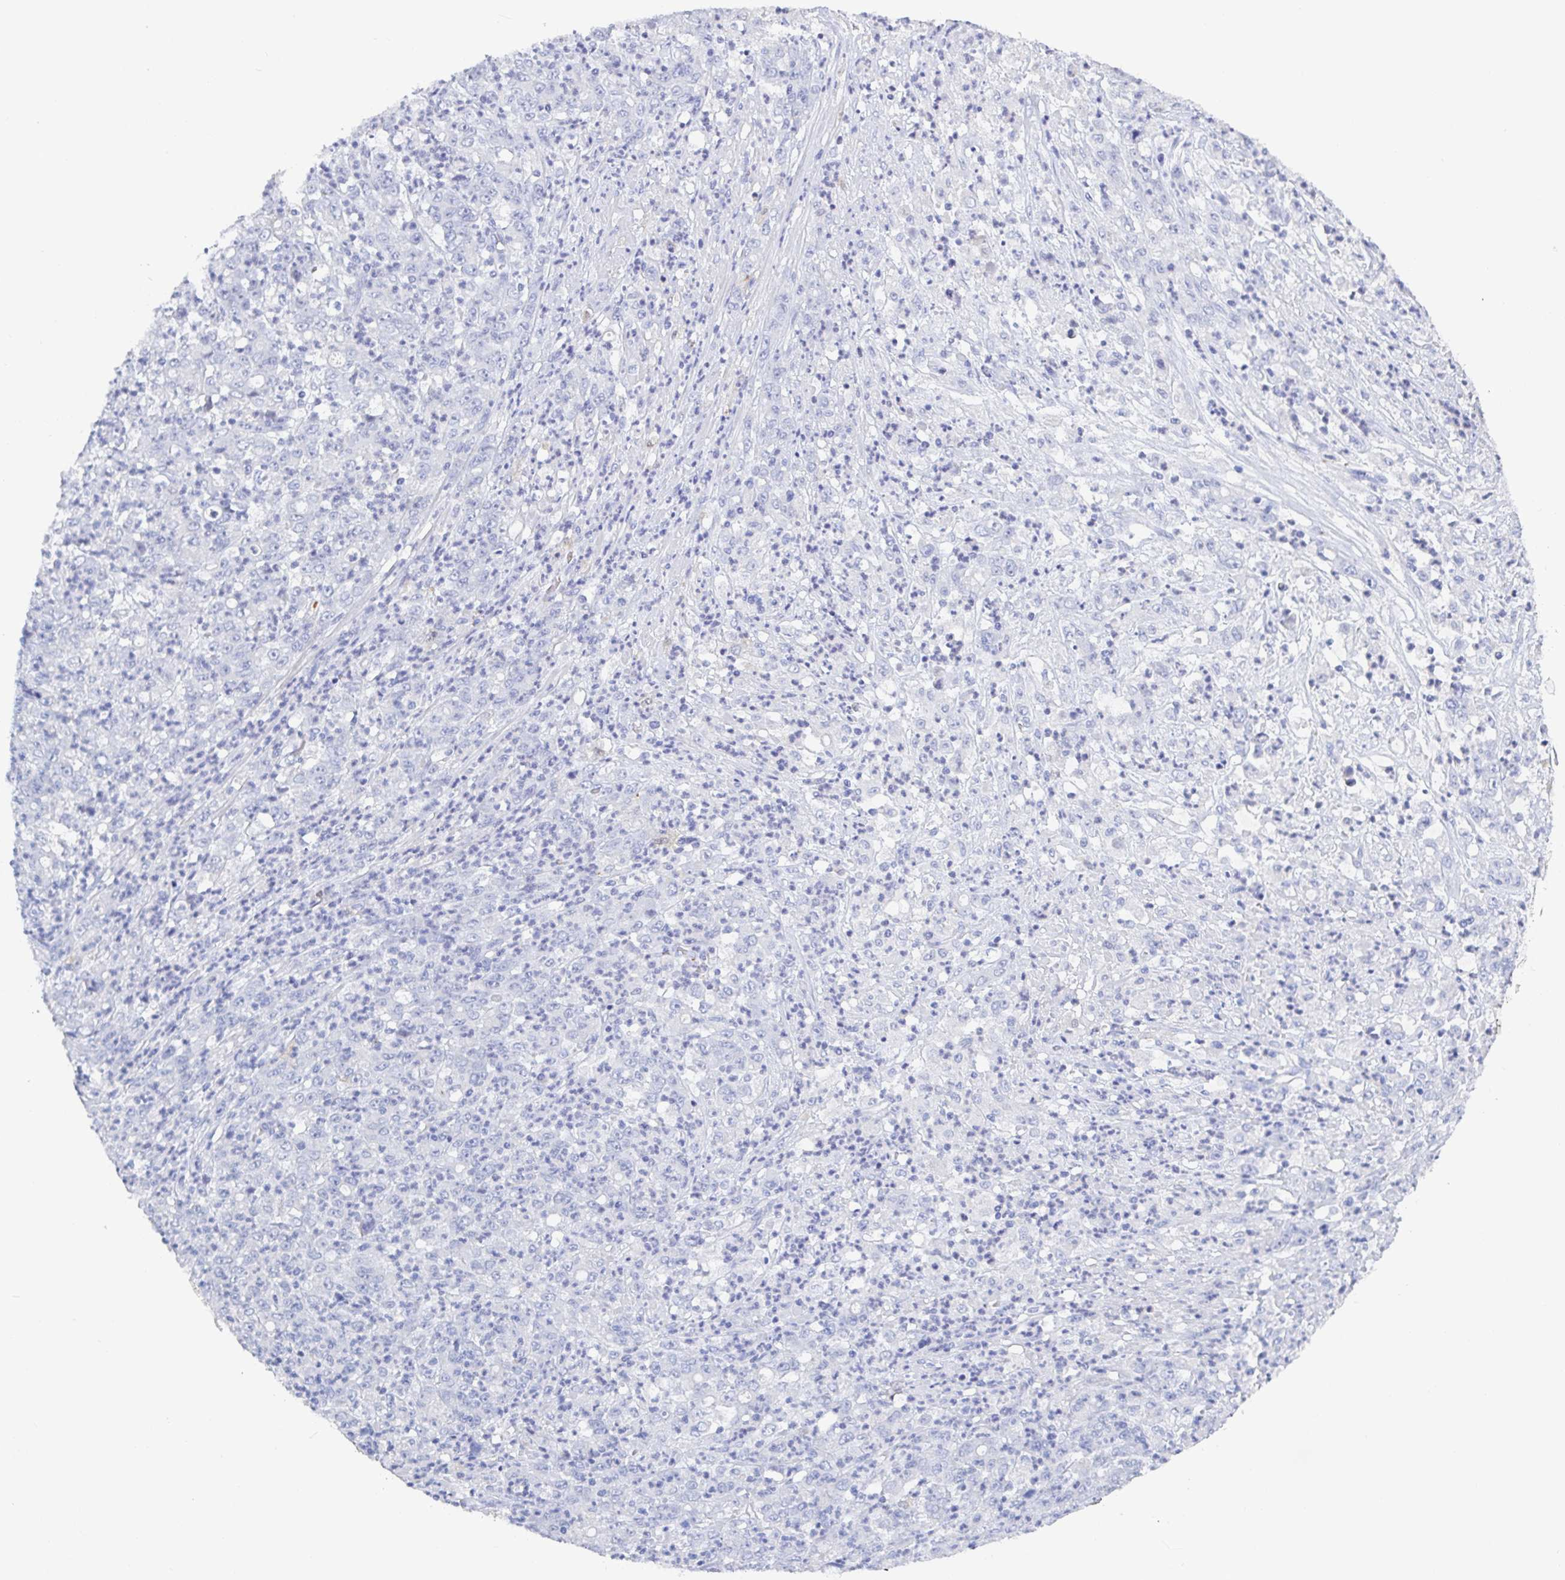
{"staining": {"intensity": "negative", "quantity": "none", "location": "none"}, "tissue": "stomach cancer", "cell_type": "Tumor cells", "image_type": "cancer", "snomed": [{"axis": "morphology", "description": "Adenocarcinoma, NOS"}, {"axis": "topography", "description": "Stomach, lower"}], "caption": "DAB (3,3'-diaminobenzidine) immunohistochemical staining of human stomach adenocarcinoma displays no significant expression in tumor cells. (Stains: DAB (3,3'-diaminobenzidine) immunohistochemistry with hematoxylin counter stain, Microscopy: brightfield microscopy at high magnification).", "gene": "OR2A4", "patient": {"sex": "female", "age": 71}}